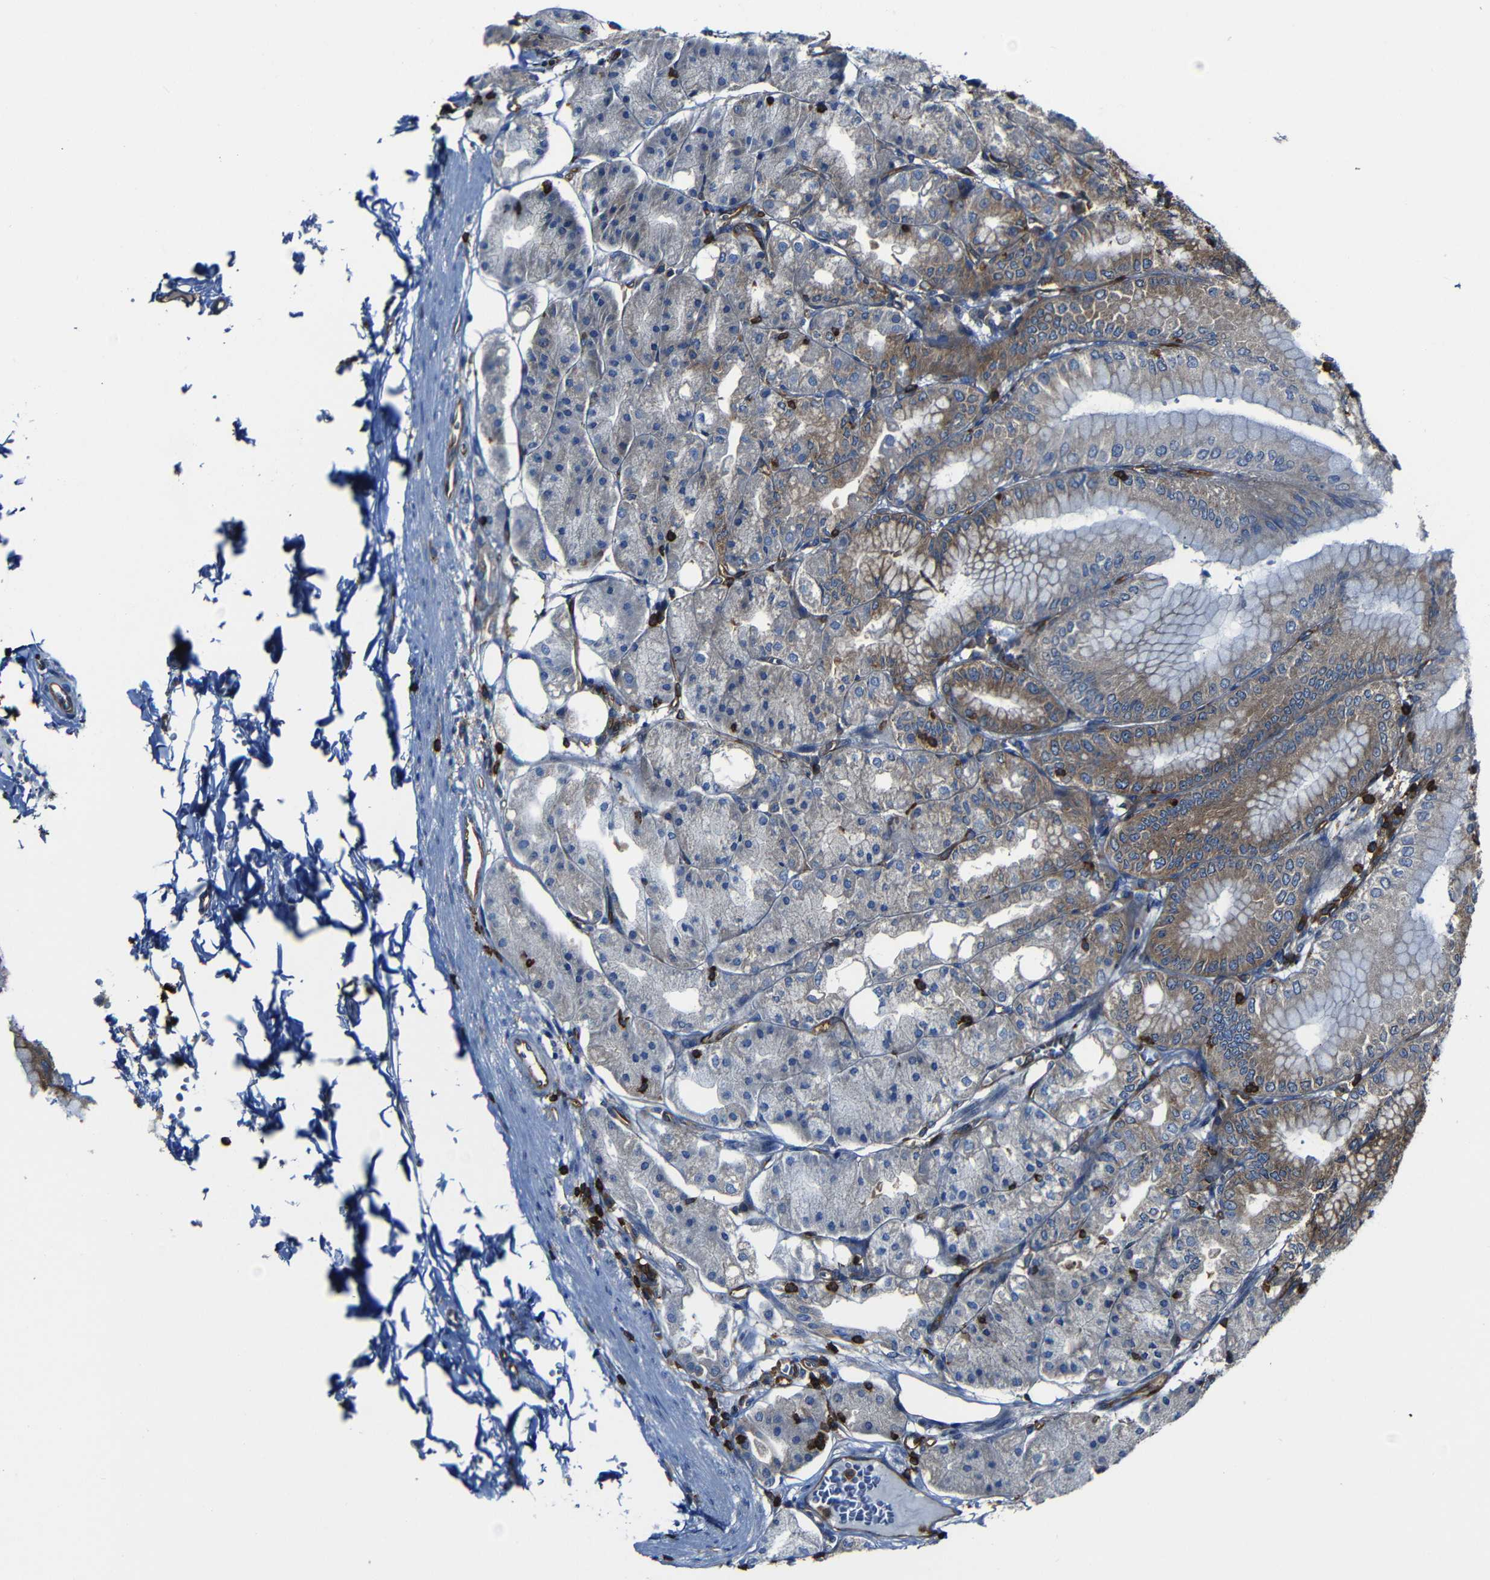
{"staining": {"intensity": "strong", "quantity": ">75%", "location": "cytoplasmic/membranous"}, "tissue": "stomach", "cell_type": "Glandular cells", "image_type": "normal", "snomed": [{"axis": "morphology", "description": "Normal tissue, NOS"}, {"axis": "topography", "description": "Stomach, lower"}], "caption": "Stomach stained with a brown dye demonstrates strong cytoplasmic/membranous positive staining in about >75% of glandular cells.", "gene": "ARHGEF1", "patient": {"sex": "male", "age": 71}}